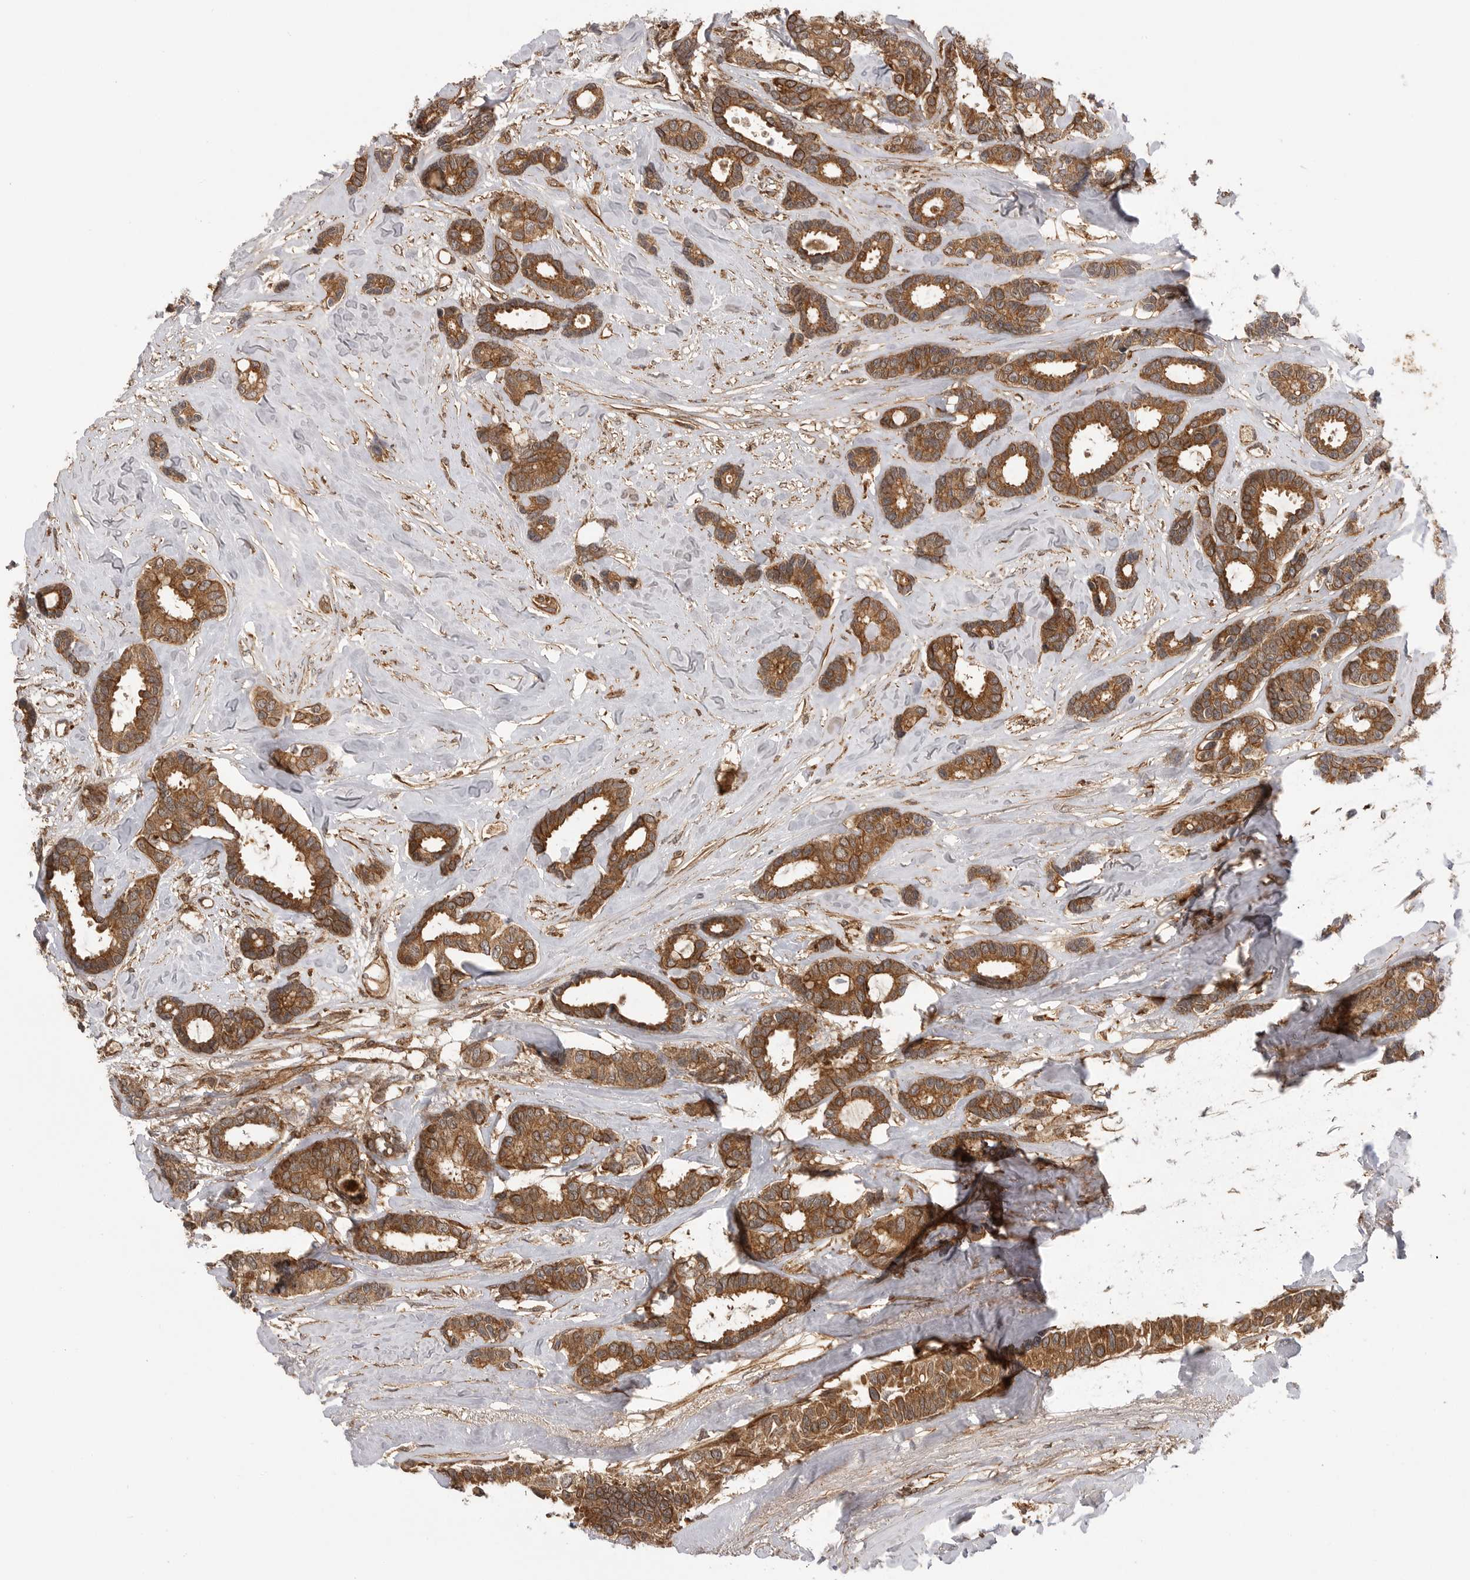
{"staining": {"intensity": "strong", "quantity": ">75%", "location": "cytoplasmic/membranous"}, "tissue": "breast cancer", "cell_type": "Tumor cells", "image_type": "cancer", "snomed": [{"axis": "morphology", "description": "Duct carcinoma"}, {"axis": "topography", "description": "Breast"}], "caption": "Breast cancer (infiltrating ductal carcinoma) stained with DAB immunohistochemistry (IHC) demonstrates high levels of strong cytoplasmic/membranous positivity in about >75% of tumor cells.", "gene": "PRDX4", "patient": {"sex": "female", "age": 87}}